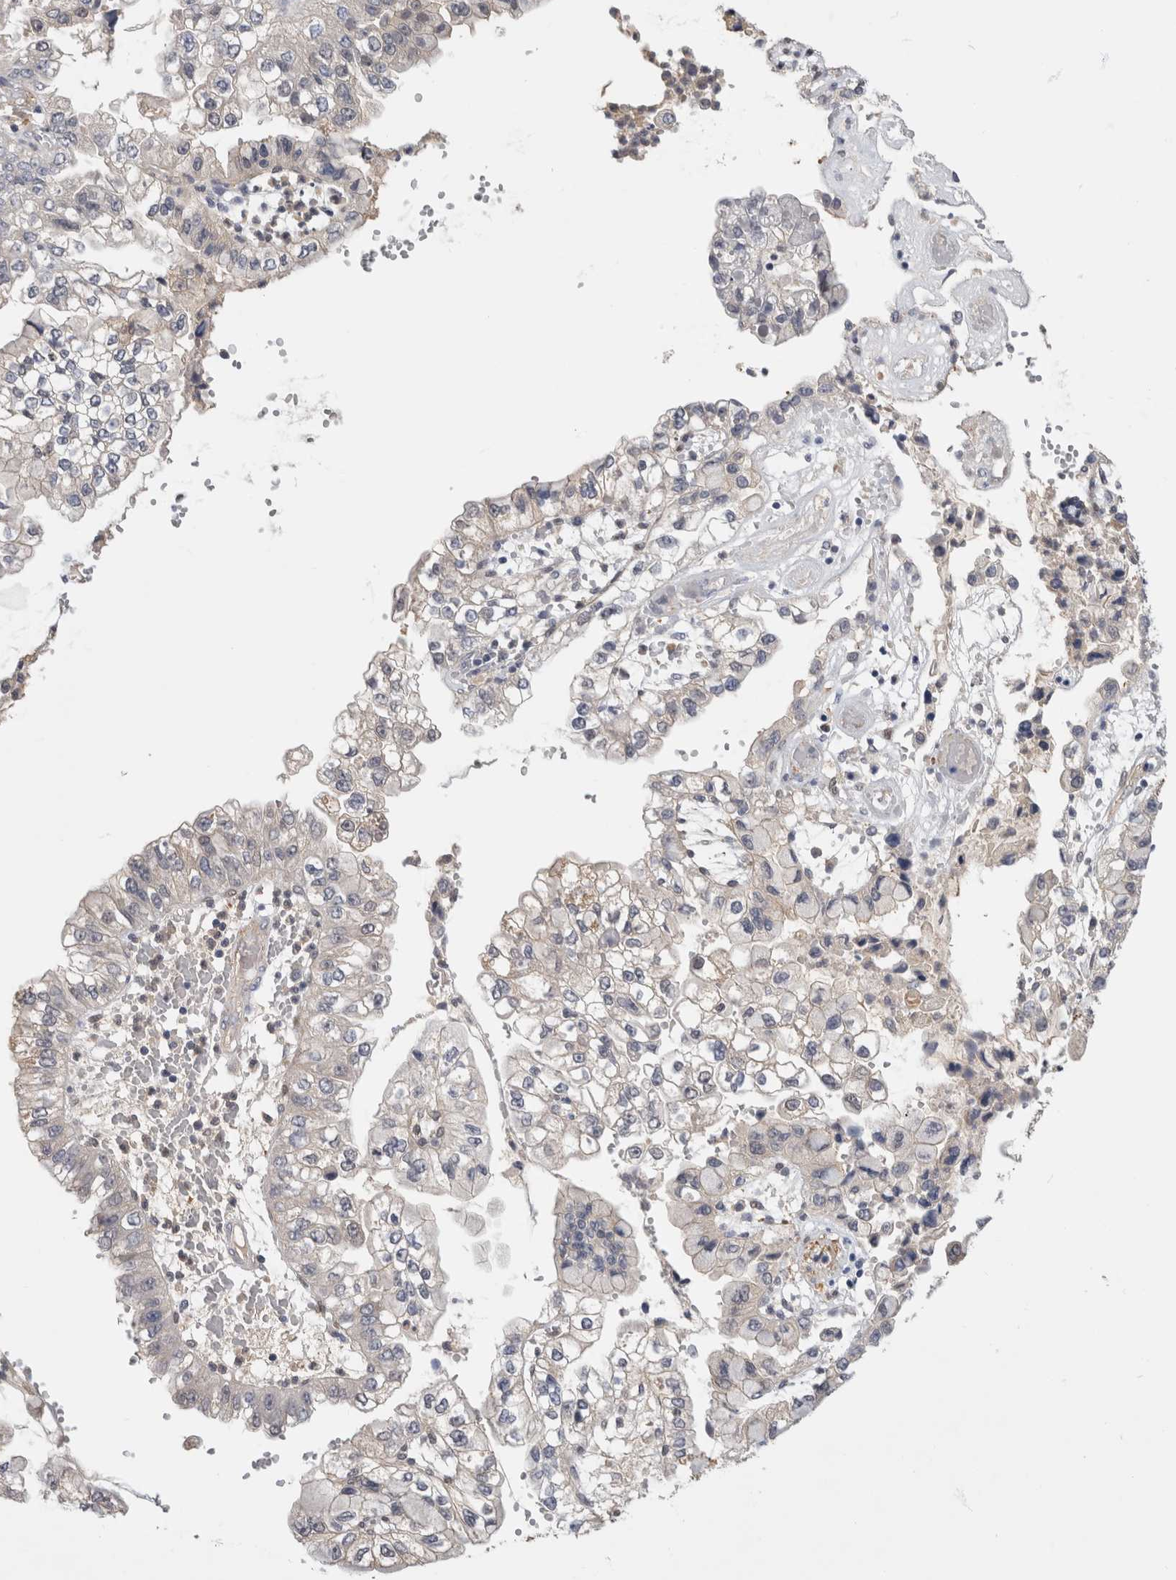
{"staining": {"intensity": "negative", "quantity": "none", "location": "none"}, "tissue": "liver cancer", "cell_type": "Tumor cells", "image_type": "cancer", "snomed": [{"axis": "morphology", "description": "Cholangiocarcinoma"}, {"axis": "topography", "description": "Liver"}], "caption": "Human cholangiocarcinoma (liver) stained for a protein using immunohistochemistry reveals no staining in tumor cells.", "gene": "PGM1", "patient": {"sex": "female", "age": 79}}